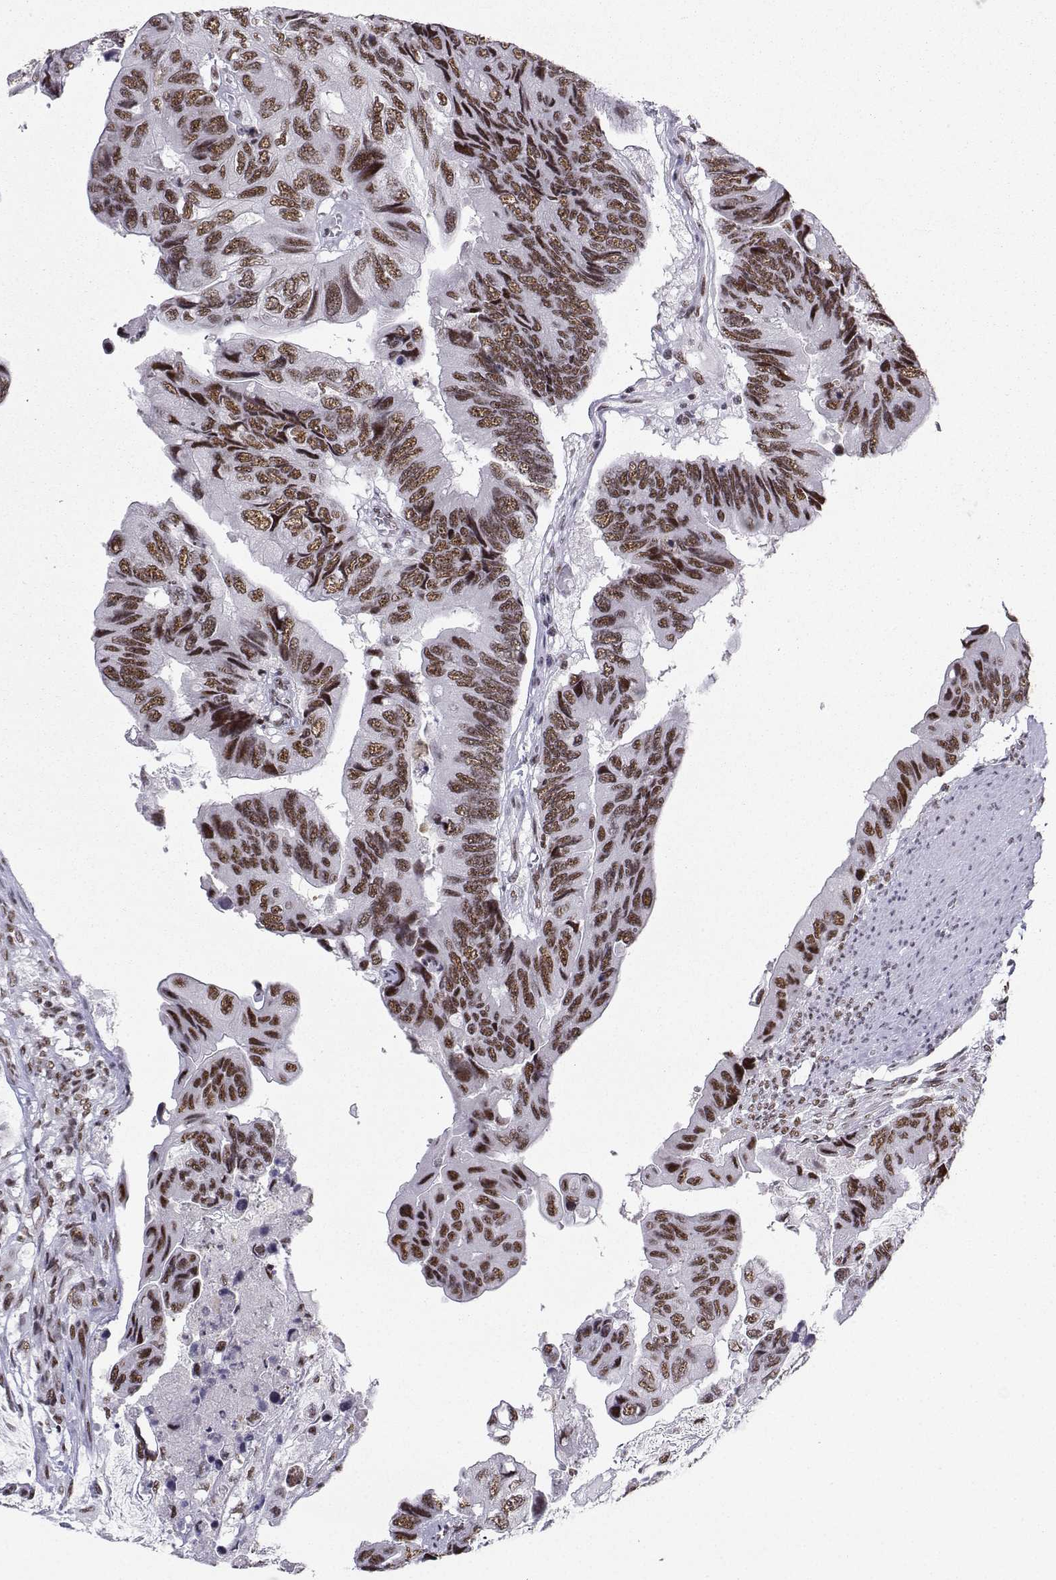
{"staining": {"intensity": "moderate", "quantity": ">75%", "location": "nuclear"}, "tissue": "colorectal cancer", "cell_type": "Tumor cells", "image_type": "cancer", "snomed": [{"axis": "morphology", "description": "Adenocarcinoma, NOS"}, {"axis": "topography", "description": "Rectum"}], "caption": "Adenocarcinoma (colorectal) stained with DAB IHC reveals medium levels of moderate nuclear staining in approximately >75% of tumor cells.", "gene": "SNRPB2", "patient": {"sex": "male", "age": 63}}